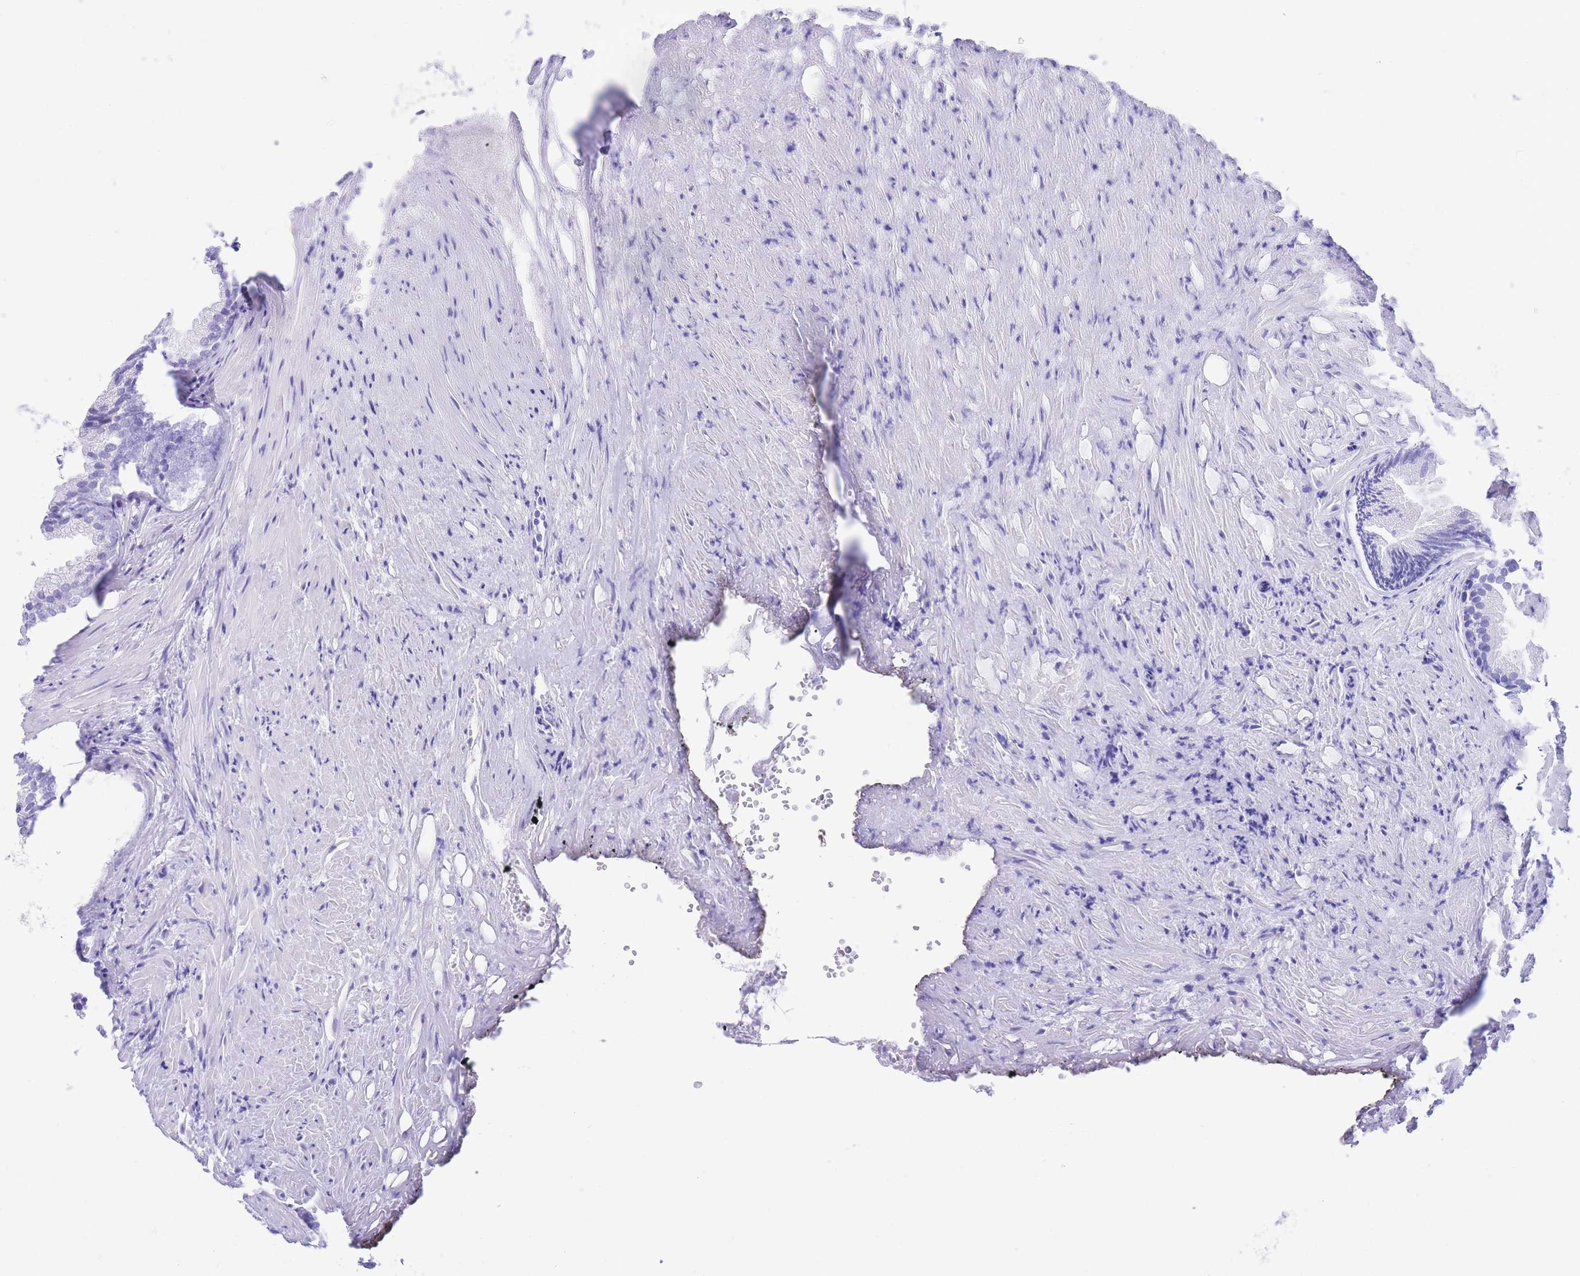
{"staining": {"intensity": "negative", "quantity": "none", "location": "none"}, "tissue": "prostate", "cell_type": "Glandular cells", "image_type": "normal", "snomed": [{"axis": "morphology", "description": "Normal tissue, NOS"}, {"axis": "topography", "description": "Prostate"}], "caption": "DAB (3,3'-diaminobenzidine) immunohistochemical staining of normal human prostate reveals no significant staining in glandular cells.", "gene": "SLCO1B1", "patient": {"sex": "male", "age": 76}}